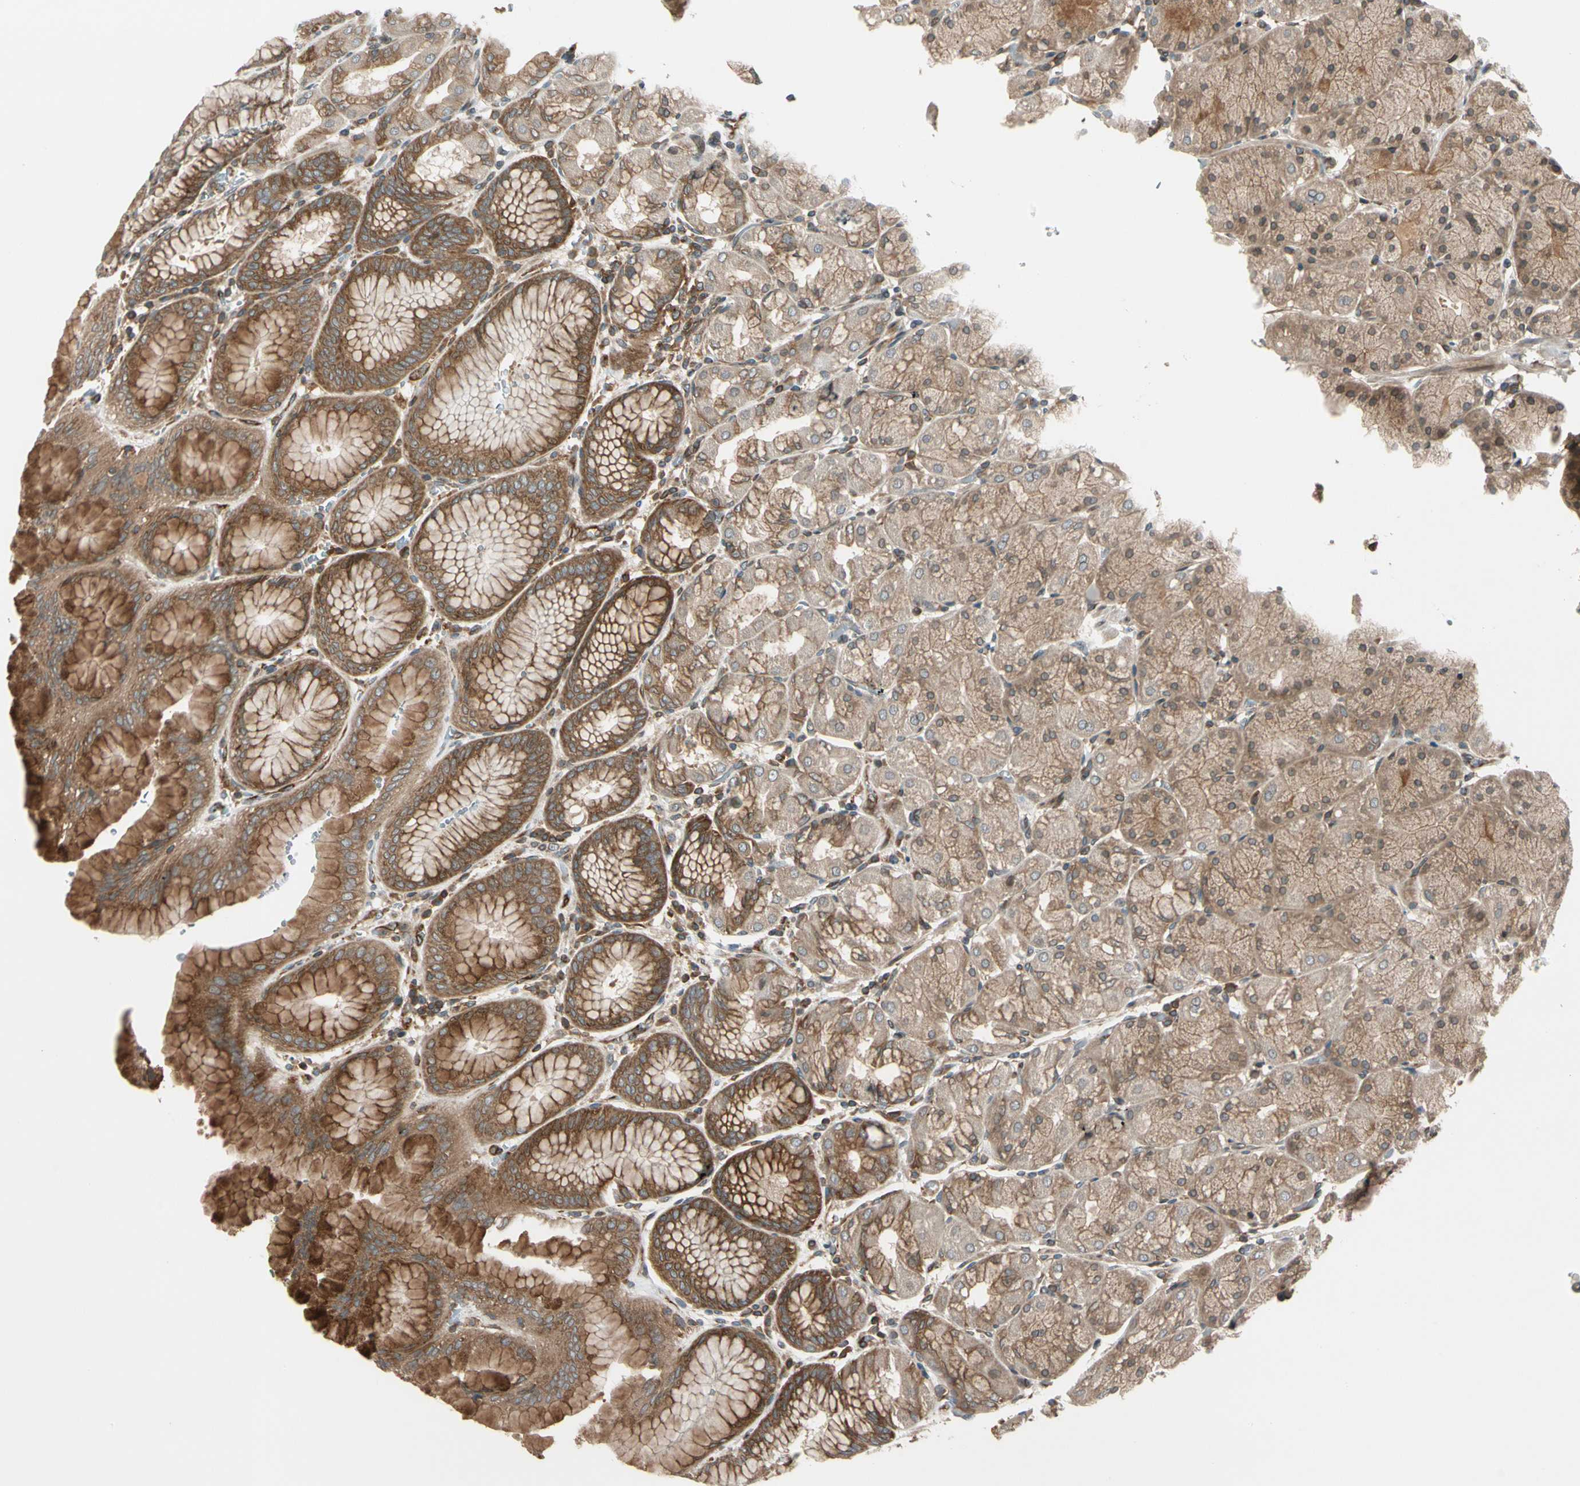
{"staining": {"intensity": "moderate", "quantity": "25%-75%", "location": "cytoplasmic/membranous"}, "tissue": "stomach", "cell_type": "Glandular cells", "image_type": "normal", "snomed": [{"axis": "morphology", "description": "Normal tissue, NOS"}, {"axis": "topography", "description": "Stomach, upper"}, {"axis": "topography", "description": "Stomach"}], "caption": "About 25%-75% of glandular cells in normal human stomach display moderate cytoplasmic/membranous protein staining as visualized by brown immunohistochemical staining.", "gene": "TRIO", "patient": {"sex": "male", "age": 76}}